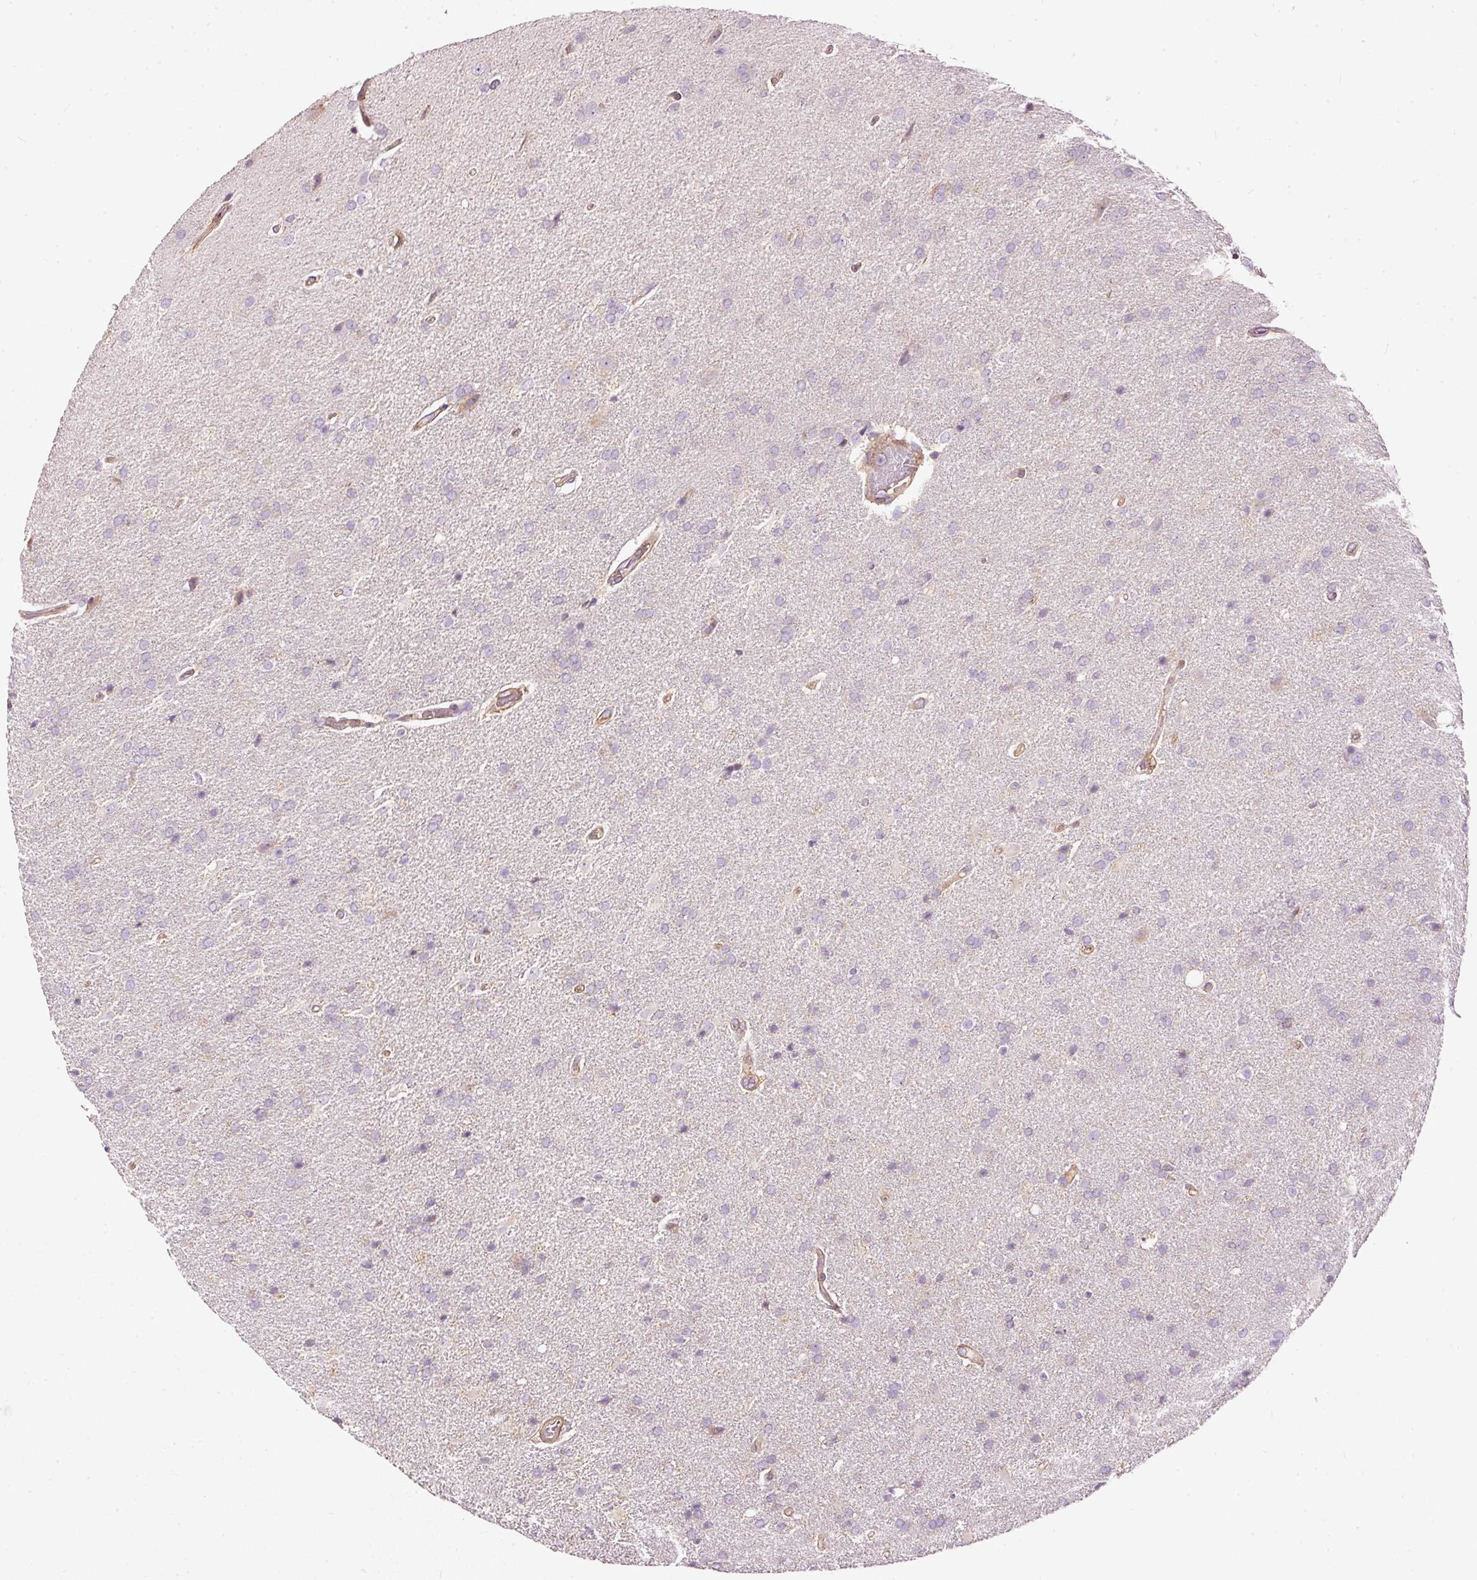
{"staining": {"intensity": "negative", "quantity": "none", "location": "none"}, "tissue": "glioma", "cell_type": "Tumor cells", "image_type": "cancer", "snomed": [{"axis": "morphology", "description": "Glioma, malignant, High grade"}, {"axis": "topography", "description": "Brain"}], "caption": "Immunohistochemical staining of malignant glioma (high-grade) exhibits no significant expression in tumor cells. (DAB IHC with hematoxylin counter stain).", "gene": "PAQR9", "patient": {"sex": "male", "age": 56}}